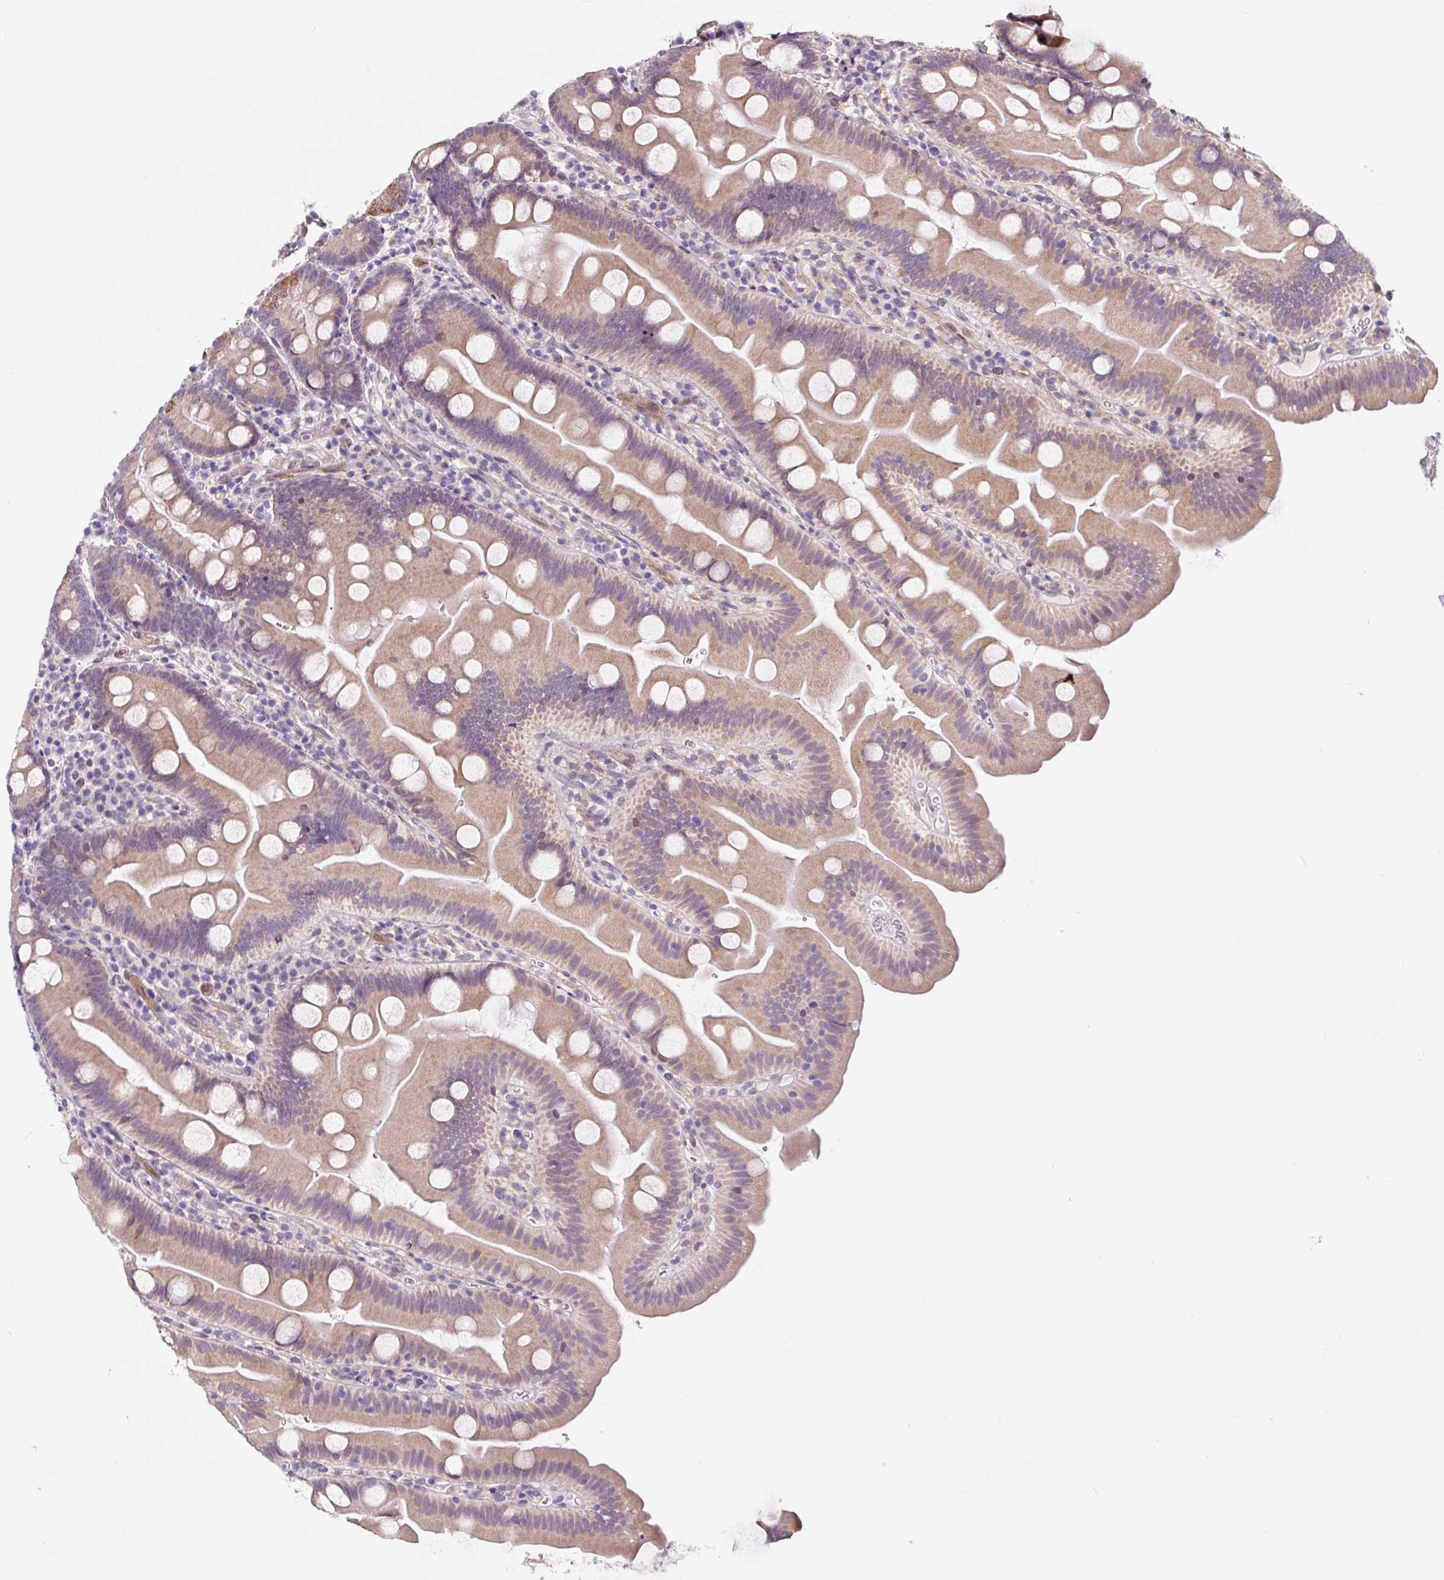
{"staining": {"intensity": "moderate", "quantity": ">75%", "location": "cytoplasmic/membranous"}, "tissue": "small intestine", "cell_type": "Glandular cells", "image_type": "normal", "snomed": [{"axis": "morphology", "description": "Normal tissue, NOS"}, {"axis": "topography", "description": "Small intestine"}], "caption": "Protein positivity by IHC reveals moderate cytoplasmic/membranous staining in approximately >75% of glandular cells in unremarkable small intestine.", "gene": "ASRGL1", "patient": {"sex": "female", "age": 68}}